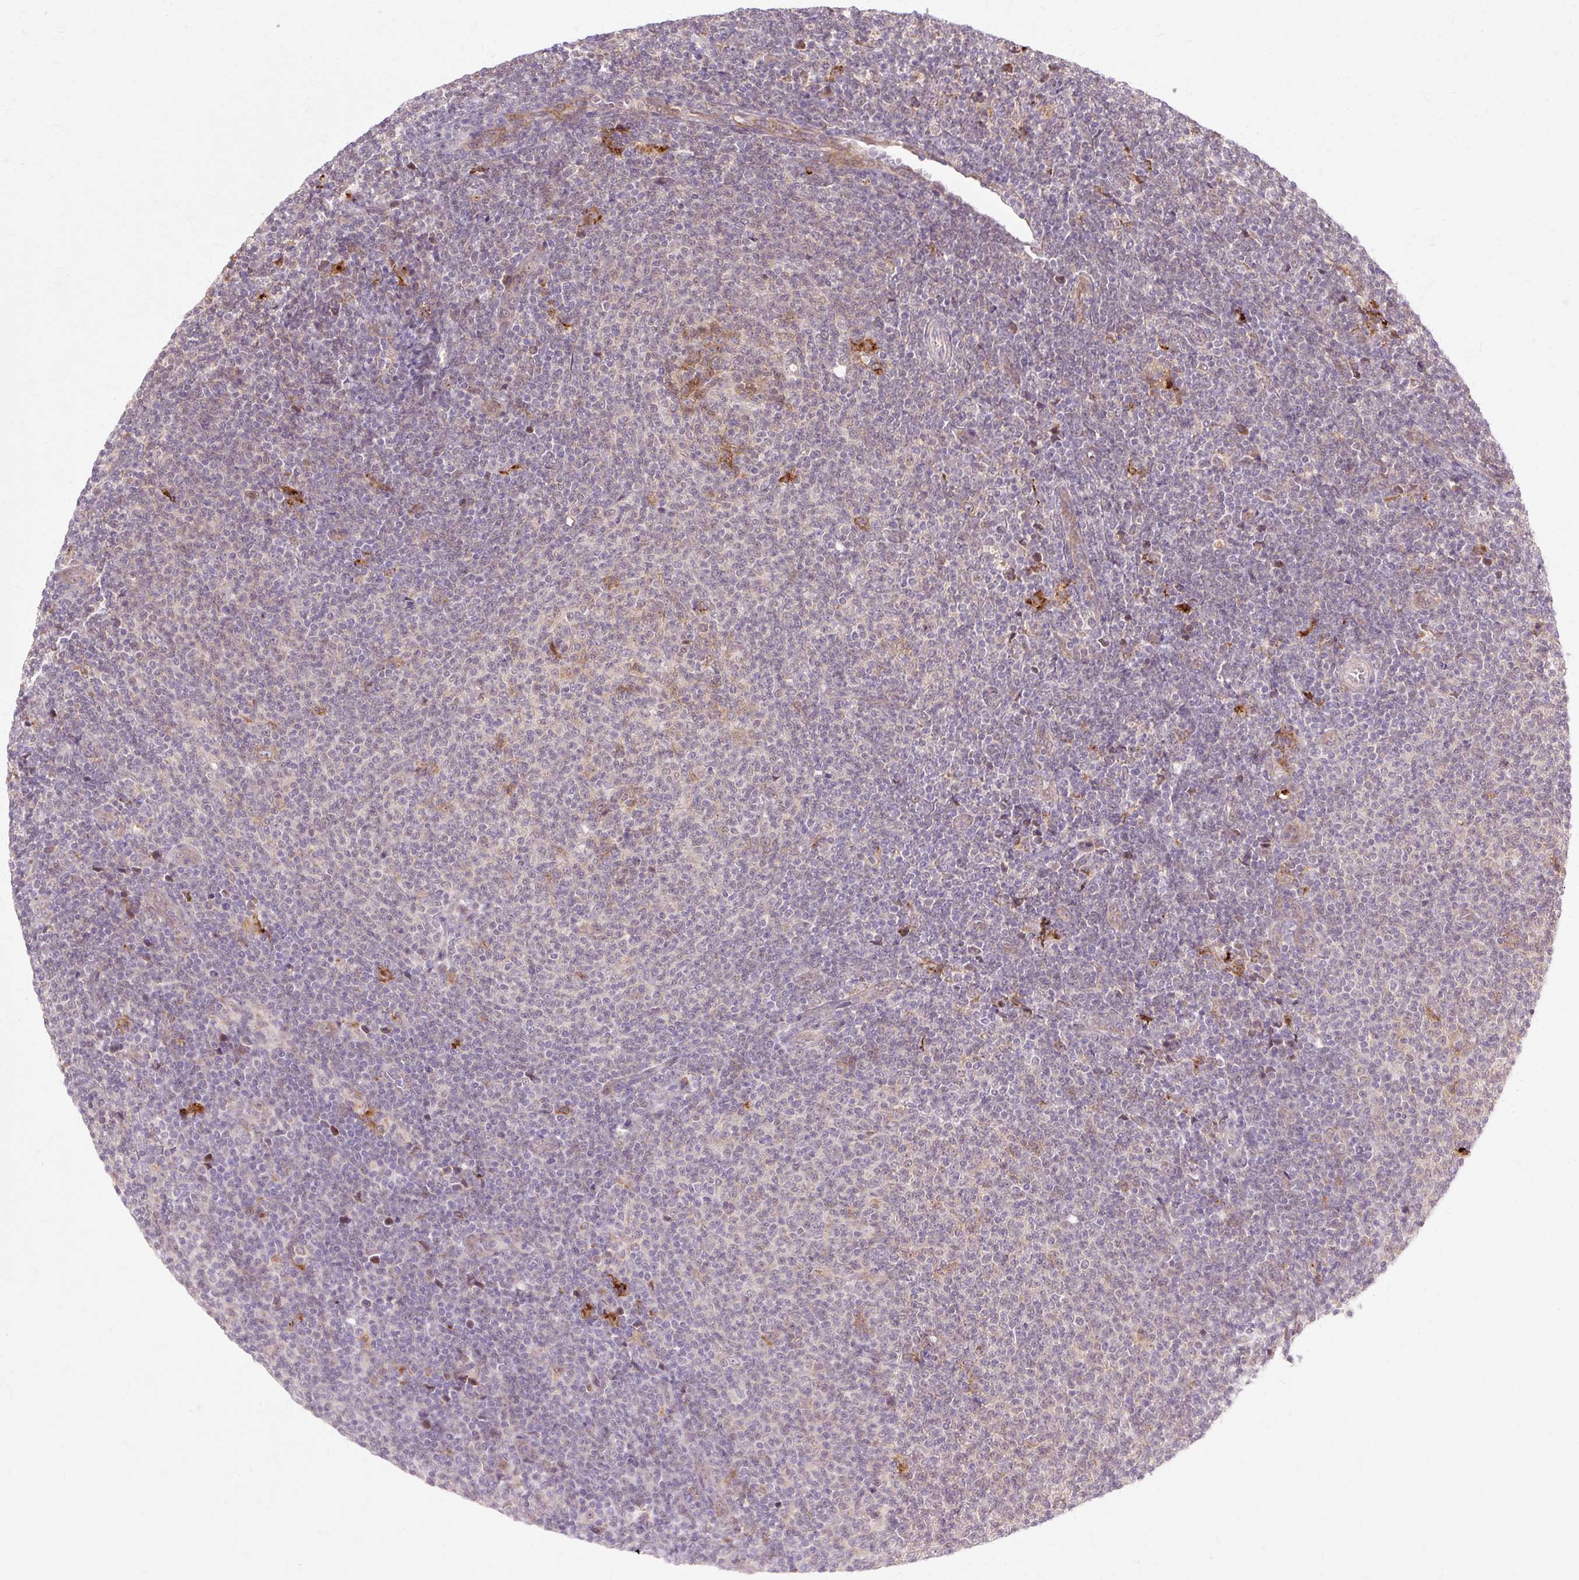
{"staining": {"intensity": "weak", "quantity": "<25%", "location": "cytoplasmic/membranous"}, "tissue": "lymphoma", "cell_type": "Tumor cells", "image_type": "cancer", "snomed": [{"axis": "morphology", "description": "Malignant lymphoma, non-Hodgkin's type, Low grade"}, {"axis": "topography", "description": "Lymph node"}], "caption": "Photomicrograph shows no protein positivity in tumor cells of lymphoma tissue. (Stains: DAB (3,3'-diaminobenzidine) immunohistochemistry (IHC) with hematoxylin counter stain, Microscopy: brightfield microscopy at high magnification).", "gene": "GEMIN2", "patient": {"sex": "male", "age": 66}}